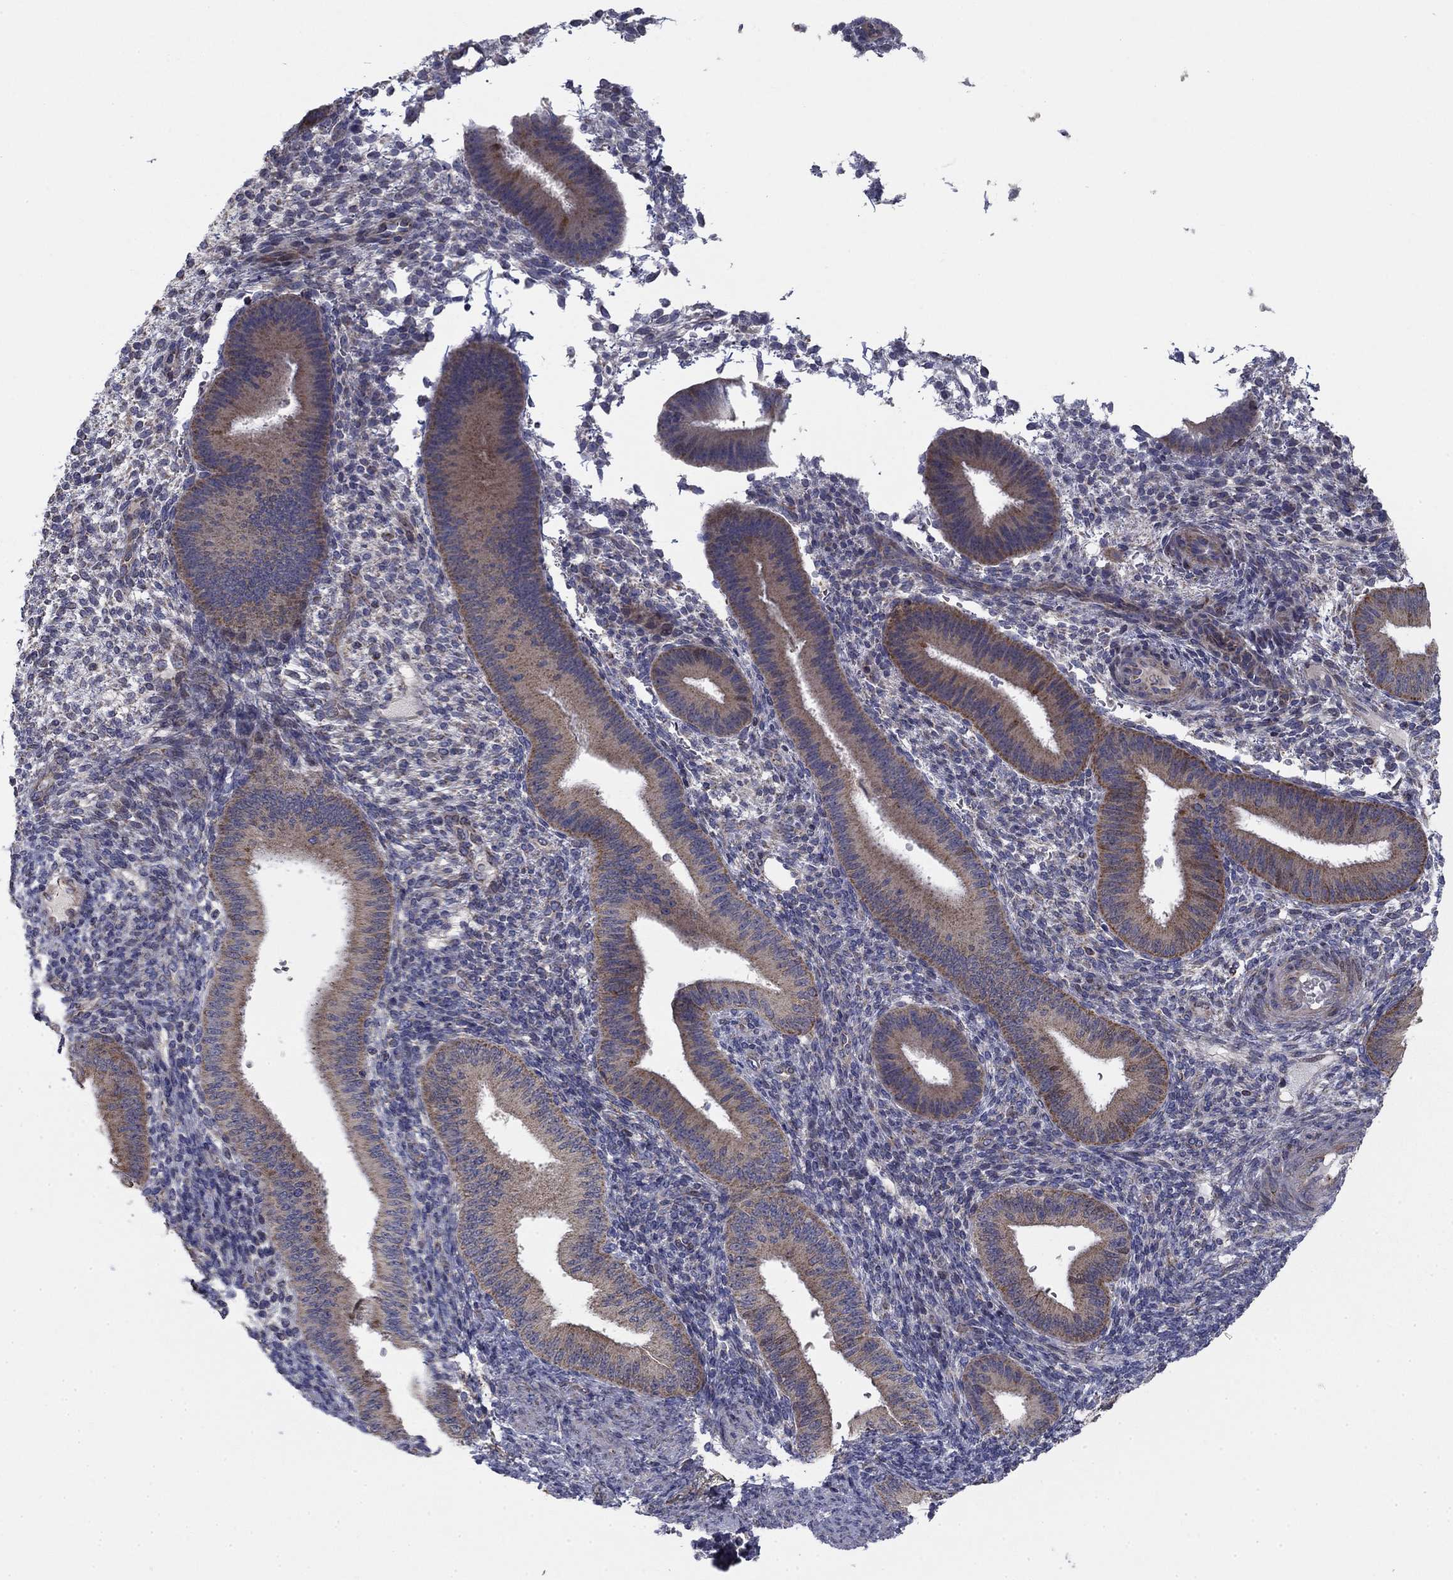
{"staining": {"intensity": "negative", "quantity": "none", "location": "none"}, "tissue": "endometrium", "cell_type": "Cells in endometrial stroma", "image_type": "normal", "snomed": [{"axis": "morphology", "description": "Normal tissue, NOS"}, {"axis": "topography", "description": "Endometrium"}], "caption": "There is no significant positivity in cells in endometrial stroma of endometrium. (Stains: DAB (3,3'-diaminobenzidine) immunohistochemistry (IHC) with hematoxylin counter stain, Microscopy: brightfield microscopy at high magnification).", "gene": "MMAA", "patient": {"sex": "female", "age": 39}}